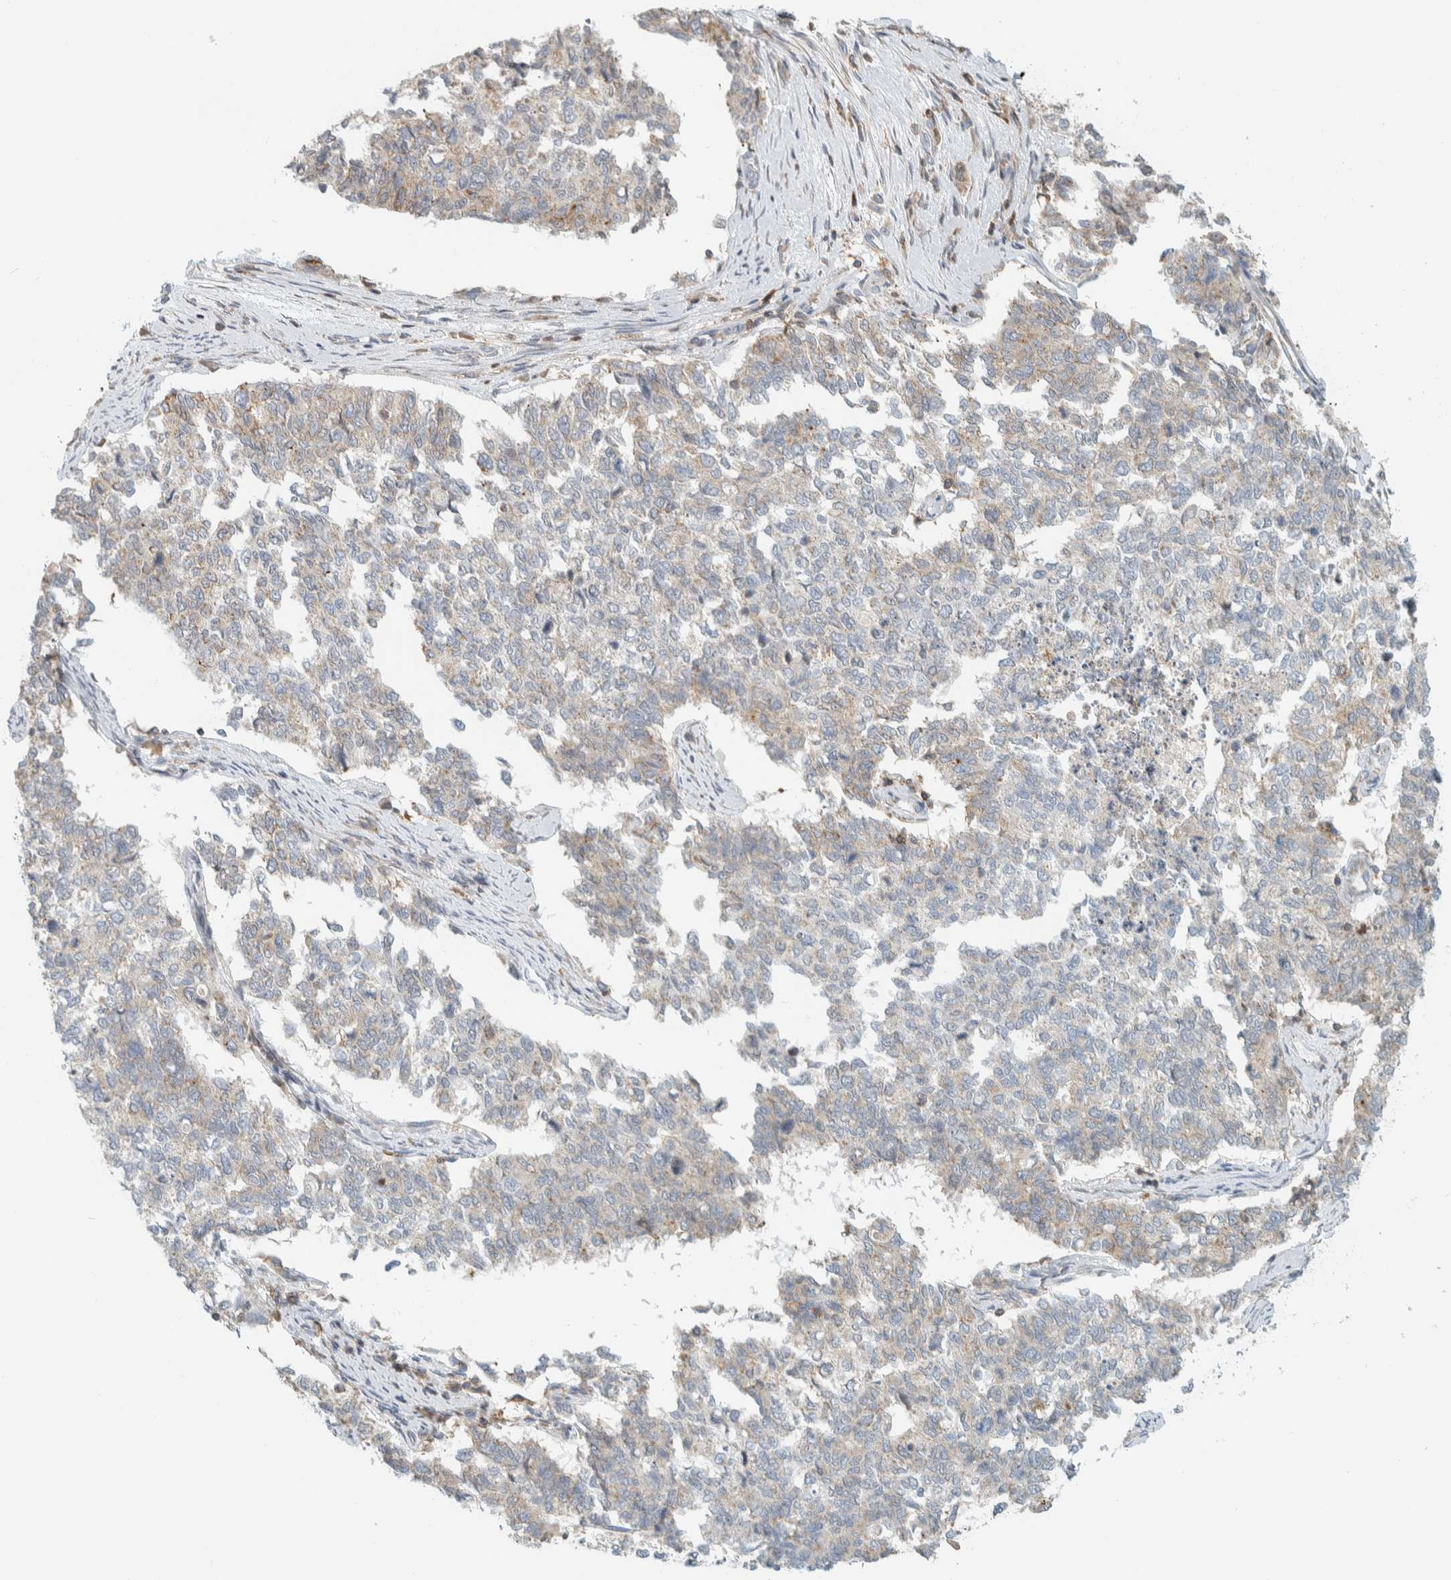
{"staining": {"intensity": "weak", "quantity": "<25%", "location": "cytoplasmic/membranous"}, "tissue": "cervical cancer", "cell_type": "Tumor cells", "image_type": "cancer", "snomed": [{"axis": "morphology", "description": "Squamous cell carcinoma, NOS"}, {"axis": "topography", "description": "Cervix"}], "caption": "High power microscopy image of an immunohistochemistry histopathology image of cervical squamous cell carcinoma, revealing no significant staining in tumor cells.", "gene": "CCDC57", "patient": {"sex": "female", "age": 63}}